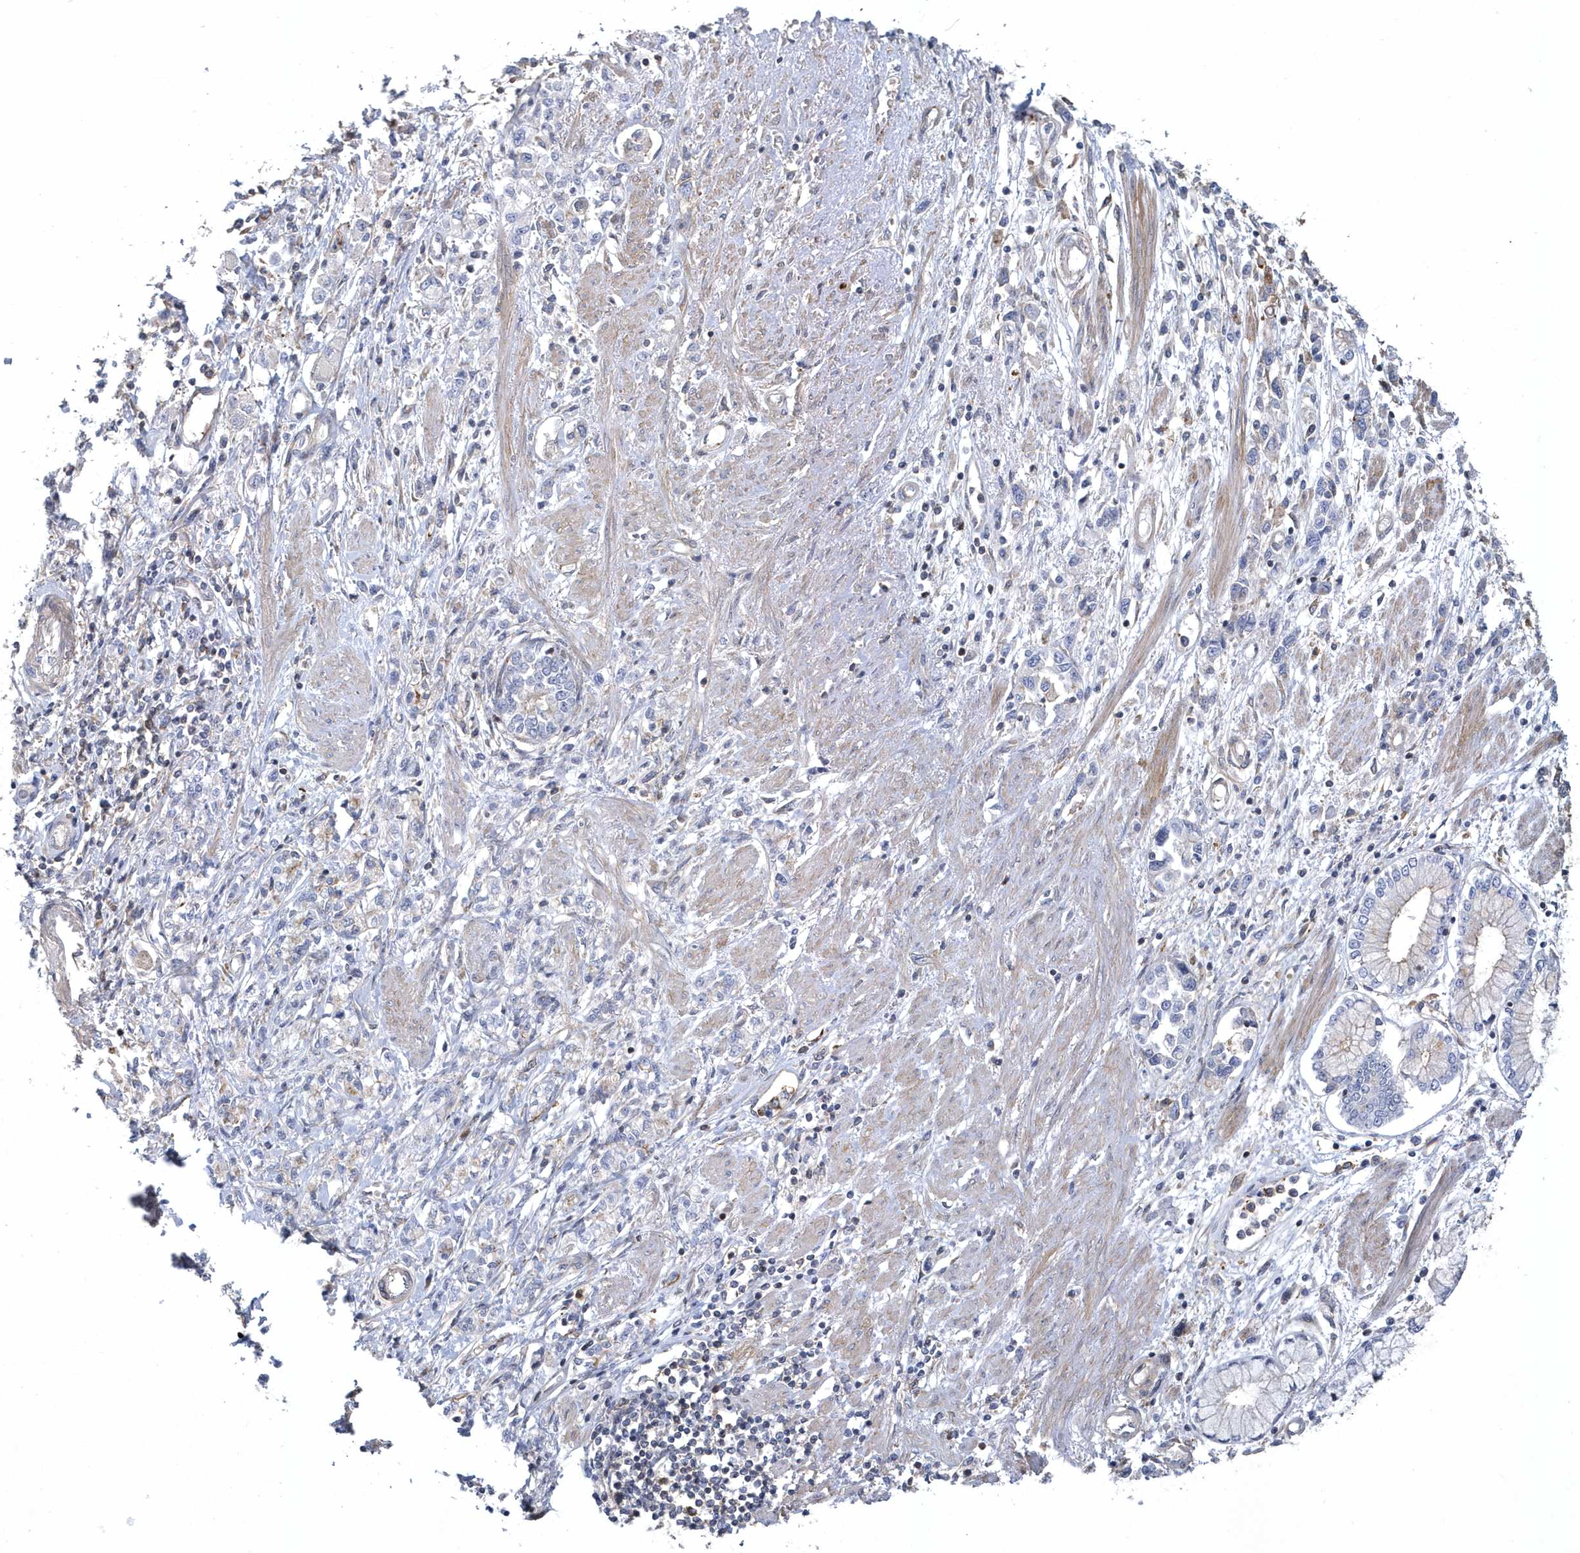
{"staining": {"intensity": "negative", "quantity": "none", "location": "none"}, "tissue": "stomach cancer", "cell_type": "Tumor cells", "image_type": "cancer", "snomed": [{"axis": "morphology", "description": "Adenocarcinoma, NOS"}, {"axis": "topography", "description": "Stomach"}], "caption": "Protein analysis of stomach adenocarcinoma shows no significant expression in tumor cells. Nuclei are stained in blue.", "gene": "ARAP2", "patient": {"sex": "female", "age": 76}}